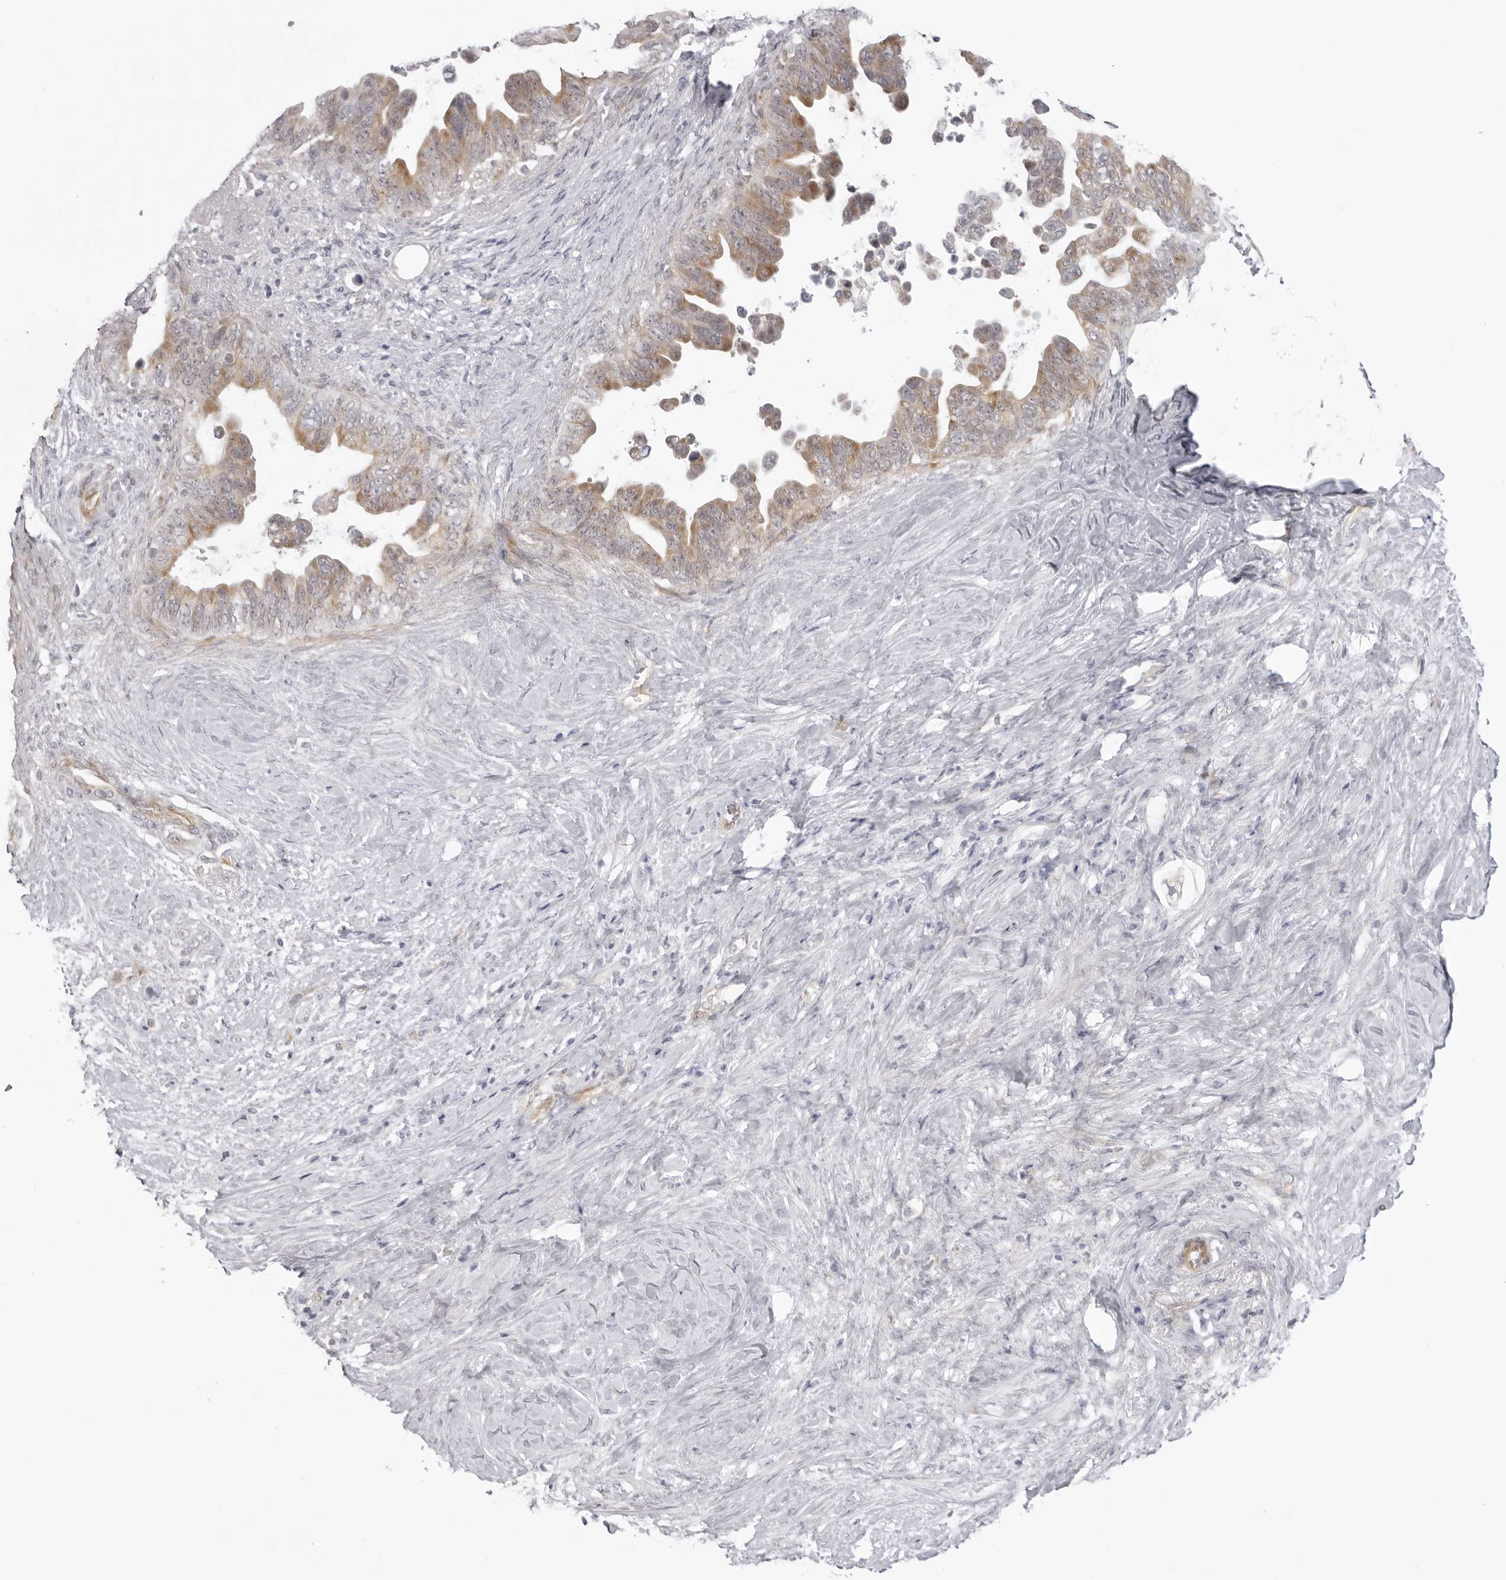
{"staining": {"intensity": "moderate", "quantity": ">75%", "location": "cytoplasmic/membranous"}, "tissue": "pancreatic cancer", "cell_type": "Tumor cells", "image_type": "cancer", "snomed": [{"axis": "morphology", "description": "Adenocarcinoma, NOS"}, {"axis": "topography", "description": "Pancreas"}], "caption": "Immunohistochemical staining of human adenocarcinoma (pancreatic) demonstrates moderate cytoplasmic/membranous protein positivity in approximately >75% of tumor cells.", "gene": "SUGCT", "patient": {"sex": "female", "age": 72}}